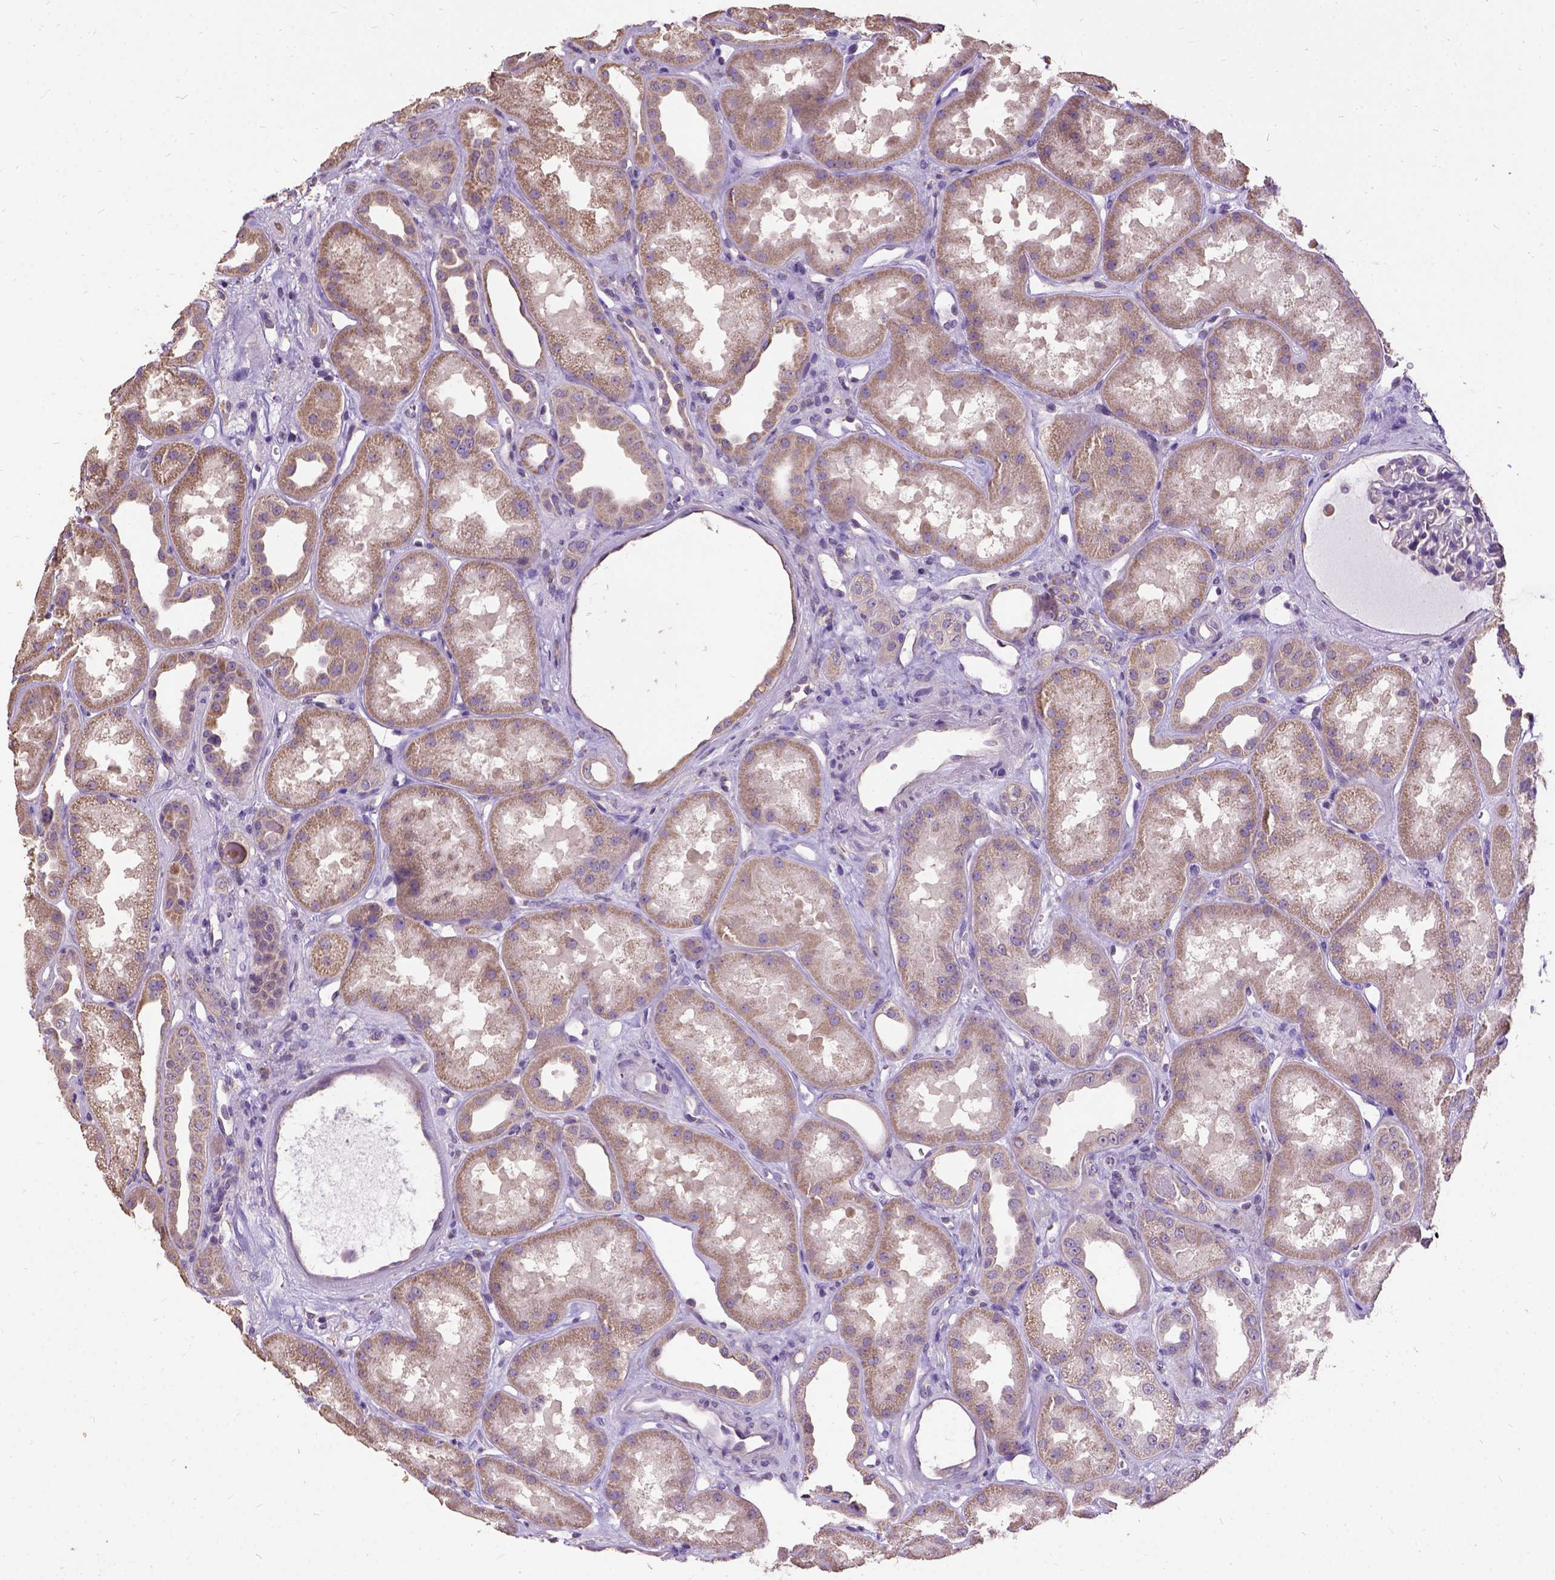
{"staining": {"intensity": "moderate", "quantity": "<25%", "location": "cytoplasmic/membranous"}, "tissue": "kidney", "cell_type": "Cells in glomeruli", "image_type": "normal", "snomed": [{"axis": "morphology", "description": "Normal tissue, NOS"}, {"axis": "topography", "description": "Kidney"}], "caption": "Cells in glomeruli reveal low levels of moderate cytoplasmic/membranous positivity in approximately <25% of cells in benign kidney. (DAB = brown stain, brightfield microscopy at high magnification).", "gene": "DQX1", "patient": {"sex": "male", "age": 61}}